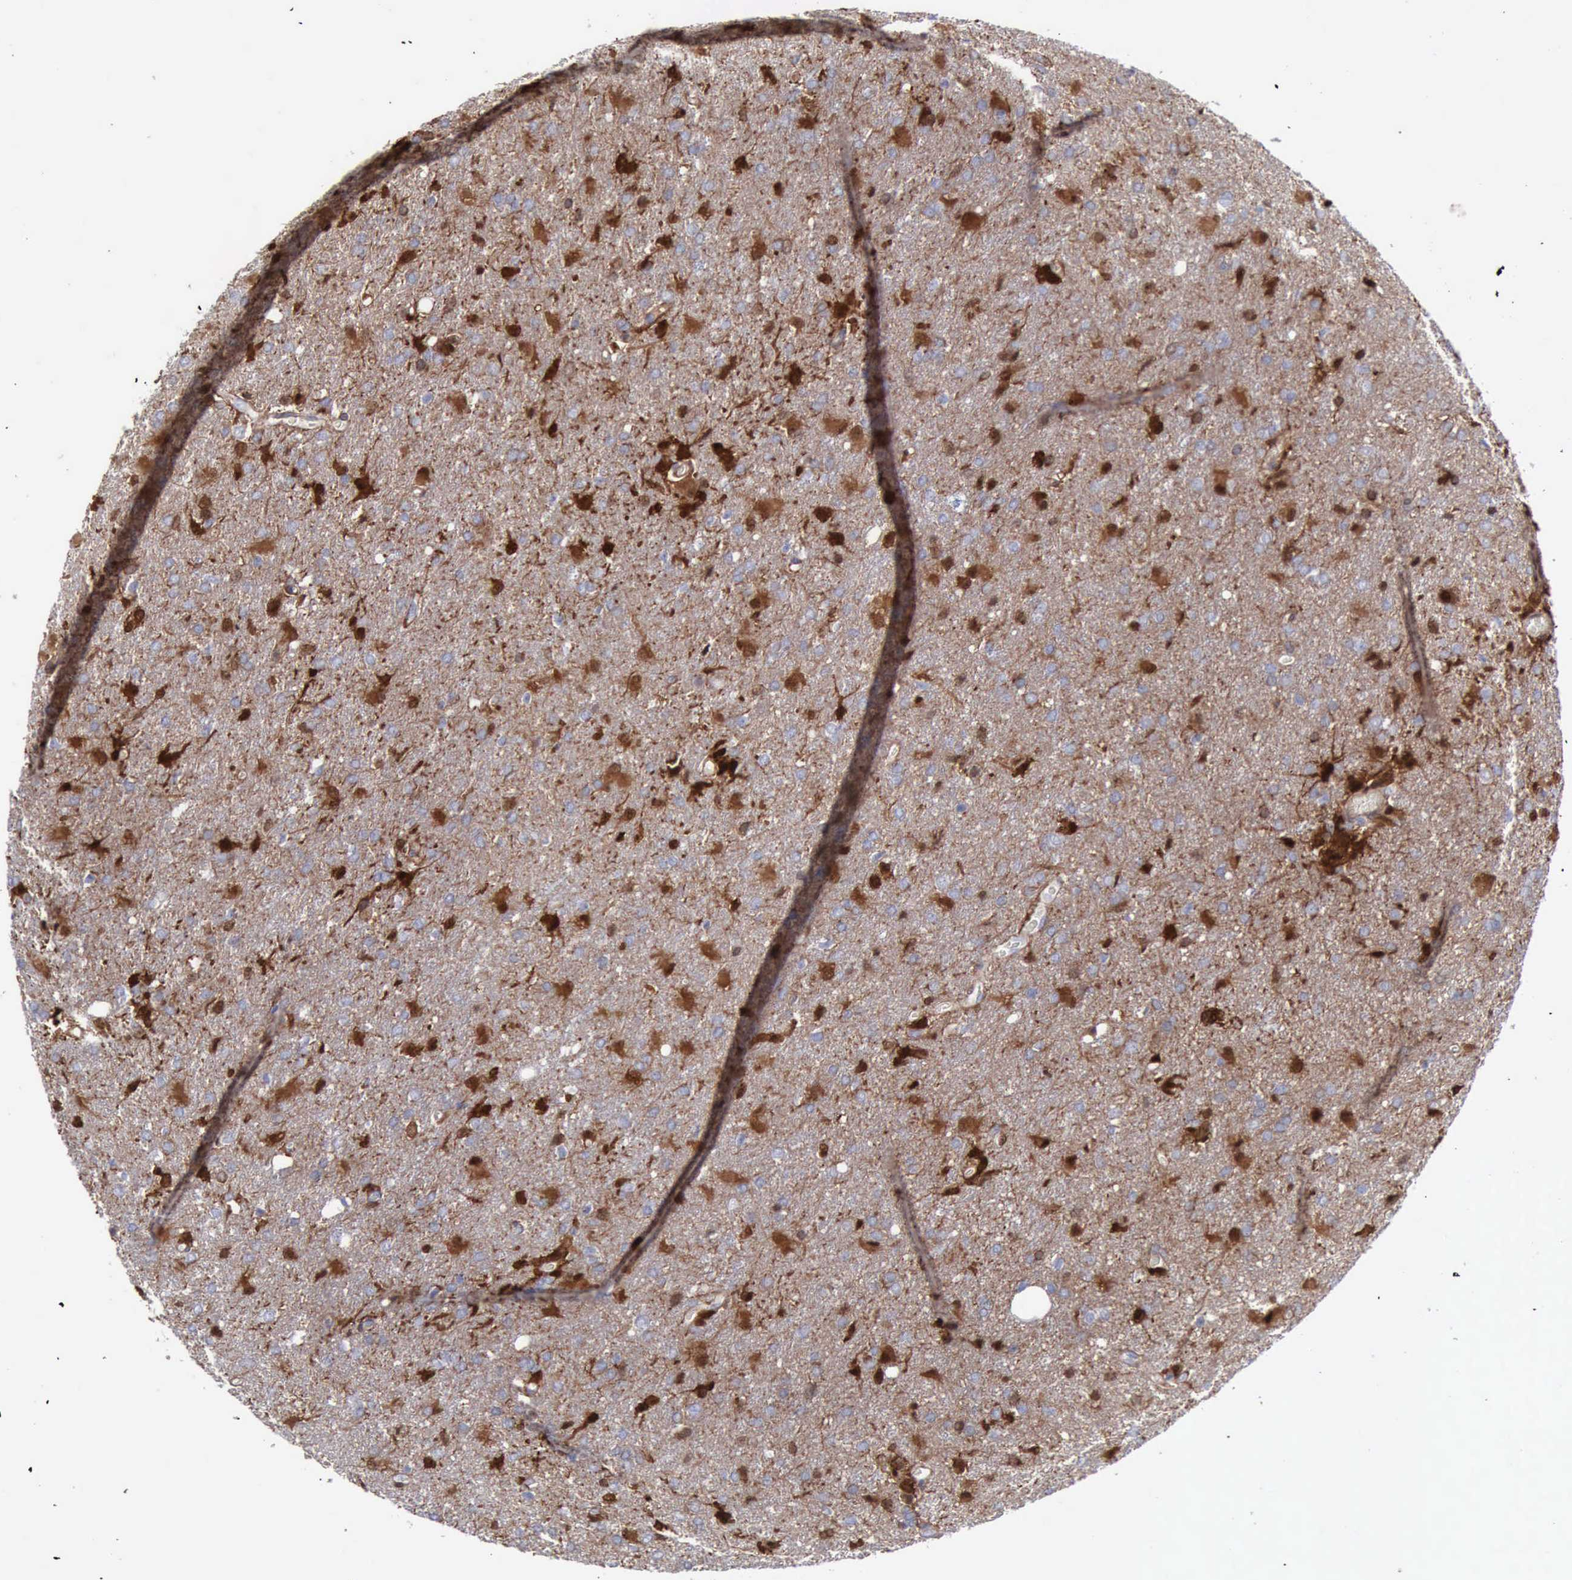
{"staining": {"intensity": "strong", "quantity": ">75%", "location": "cytoplasmic/membranous,nuclear"}, "tissue": "glioma", "cell_type": "Tumor cells", "image_type": "cancer", "snomed": [{"axis": "morphology", "description": "Glioma, malignant, High grade"}, {"axis": "topography", "description": "Brain"}], "caption": "Human malignant glioma (high-grade) stained with a brown dye reveals strong cytoplasmic/membranous and nuclear positive positivity in about >75% of tumor cells.", "gene": "FHL1", "patient": {"sex": "male", "age": 68}}